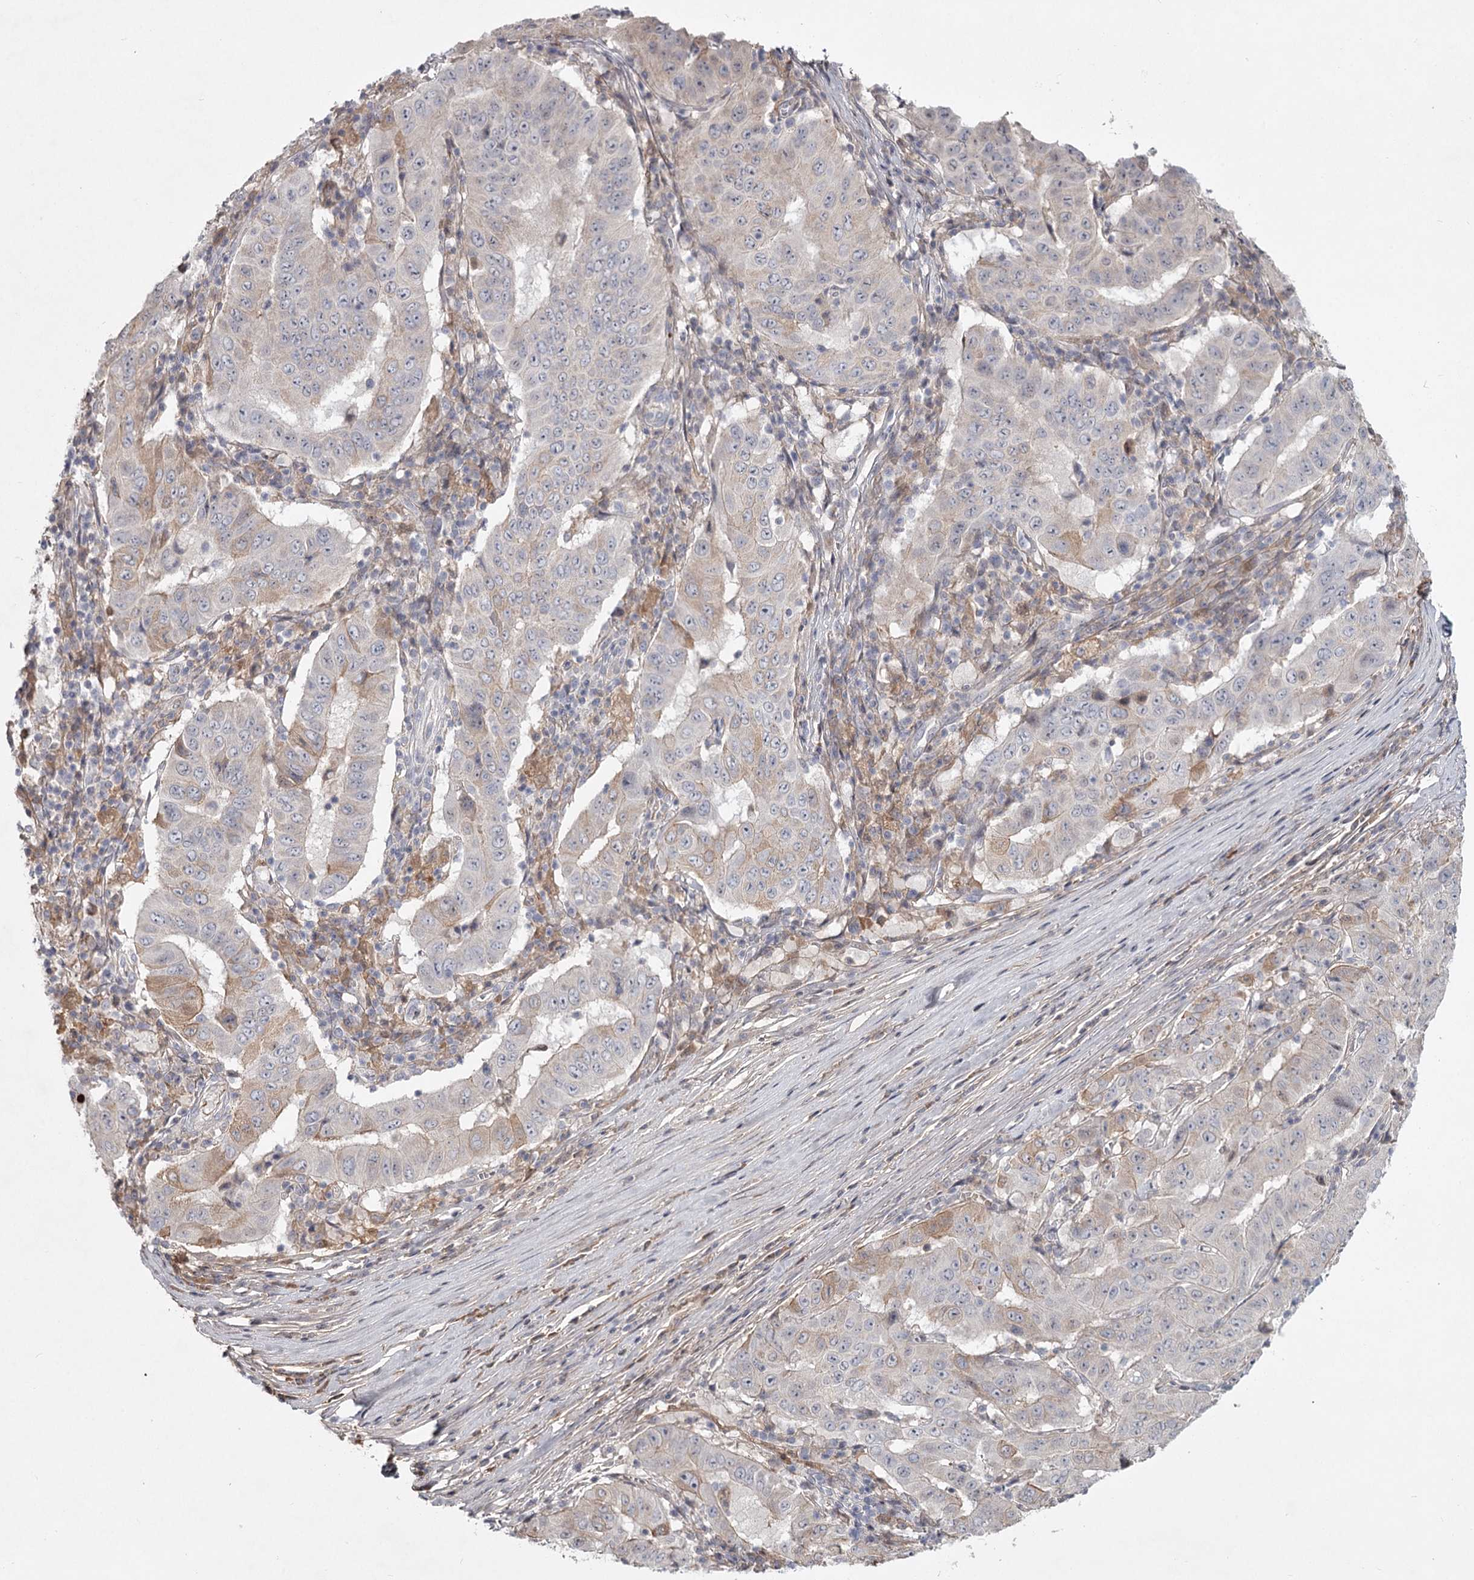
{"staining": {"intensity": "negative", "quantity": "none", "location": "none"}, "tissue": "pancreatic cancer", "cell_type": "Tumor cells", "image_type": "cancer", "snomed": [{"axis": "morphology", "description": "Adenocarcinoma, NOS"}, {"axis": "topography", "description": "Pancreas"}], "caption": "Tumor cells show no significant positivity in pancreatic cancer. The staining is performed using DAB brown chromogen with nuclei counter-stained in using hematoxylin.", "gene": "DHRS9", "patient": {"sex": "male", "age": 63}}